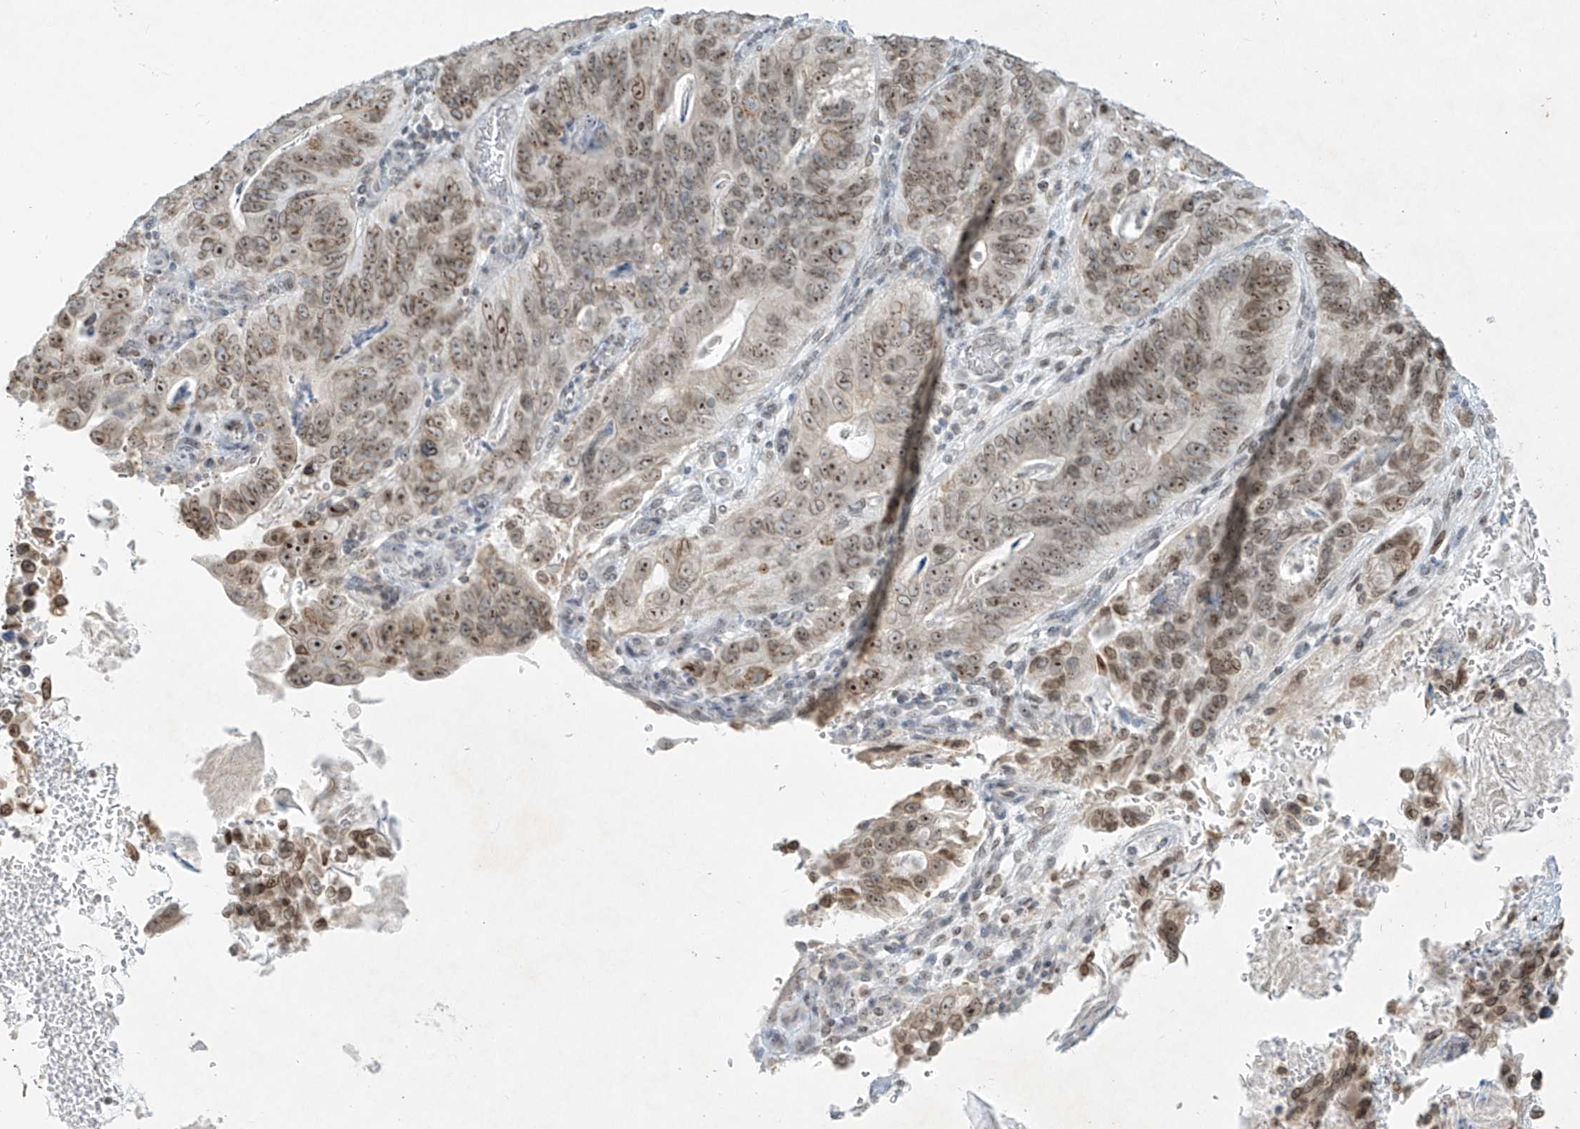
{"staining": {"intensity": "moderate", "quantity": "25%-75%", "location": "nuclear"}, "tissue": "stomach cancer", "cell_type": "Tumor cells", "image_type": "cancer", "snomed": [{"axis": "morphology", "description": "Normal tissue, NOS"}, {"axis": "morphology", "description": "Adenocarcinoma, NOS"}, {"axis": "topography", "description": "Stomach"}], "caption": "Stomach adenocarcinoma stained with a protein marker shows moderate staining in tumor cells.", "gene": "SAMD15", "patient": {"sex": "female", "age": 89}}